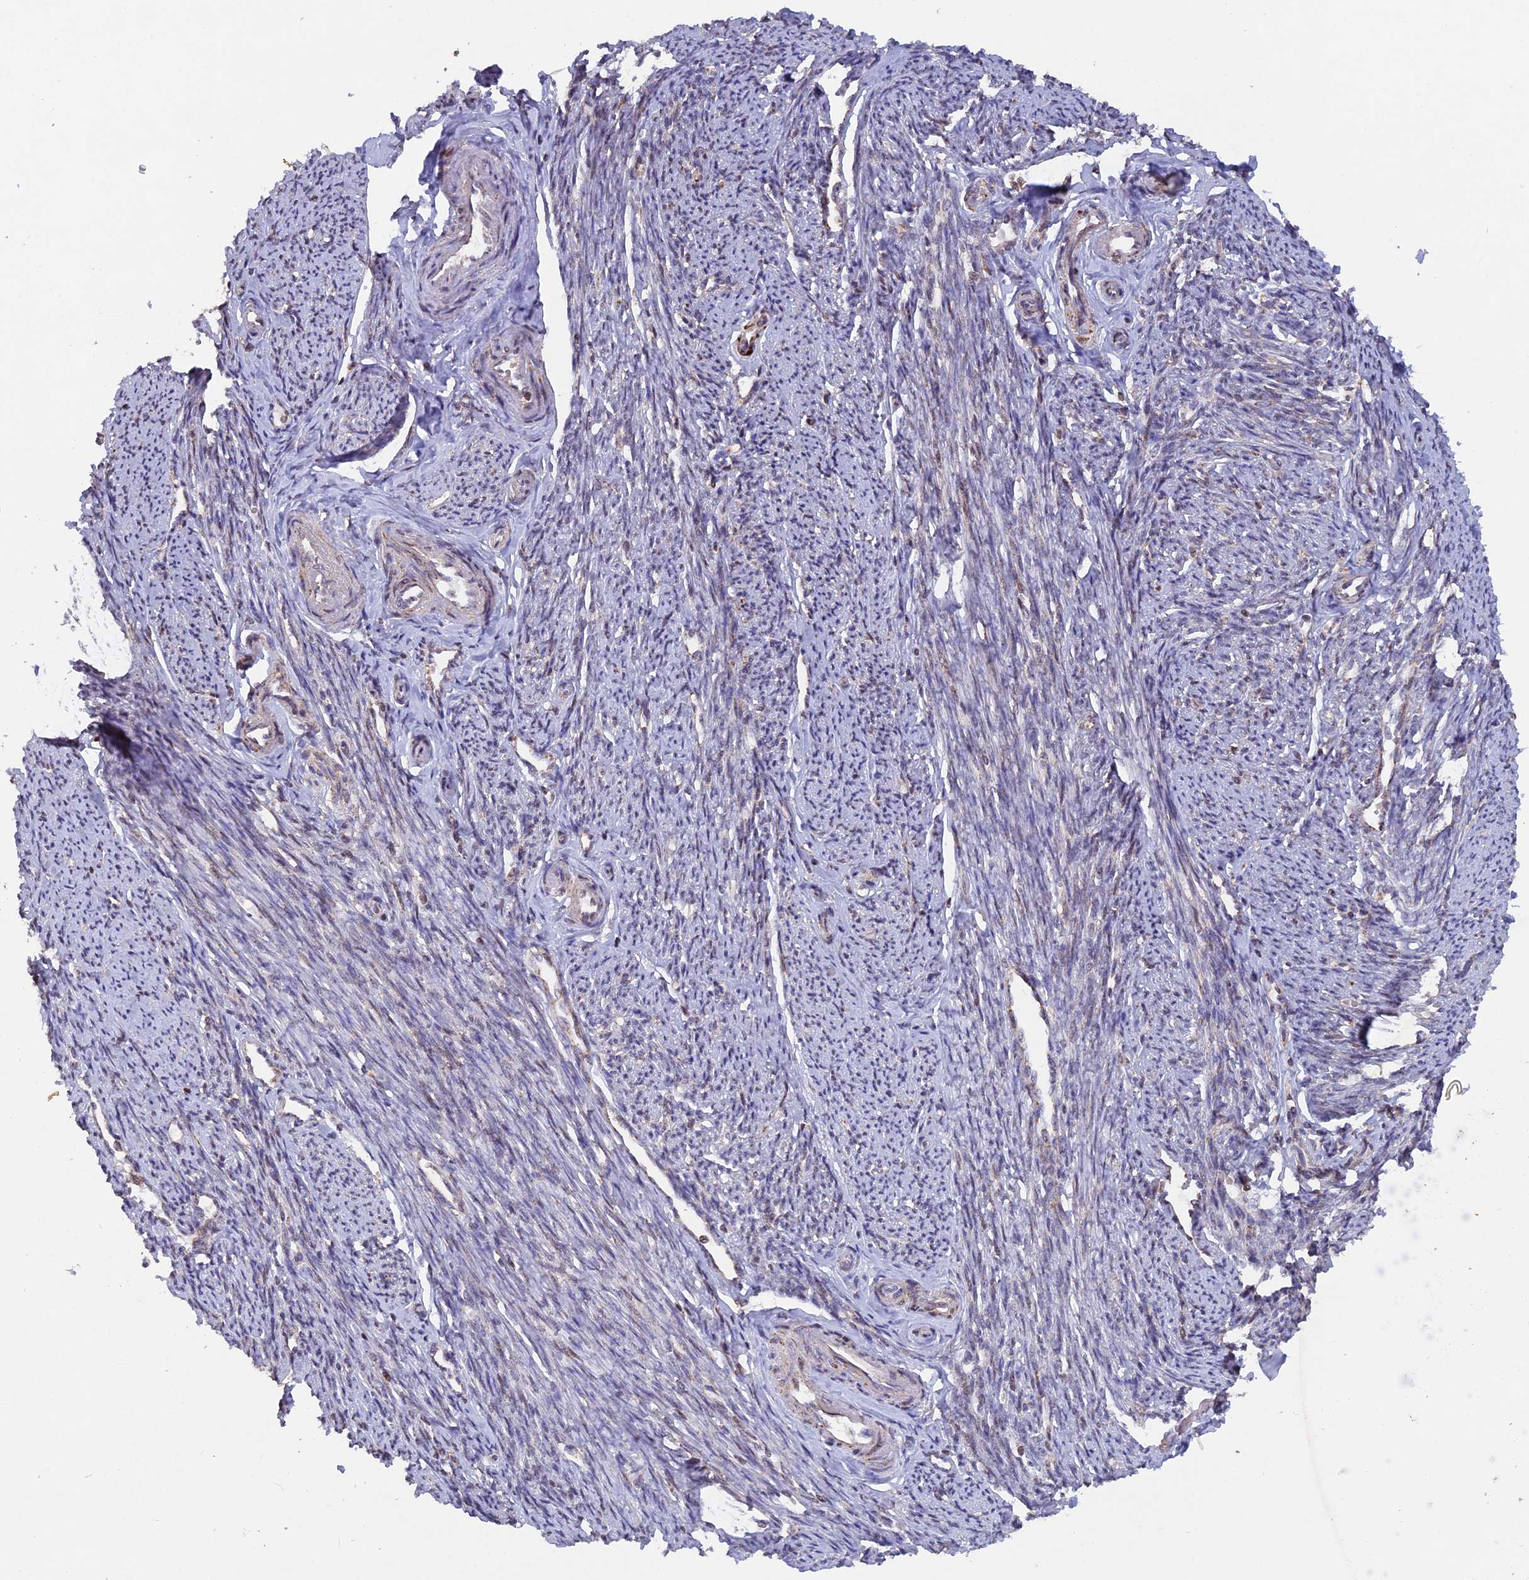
{"staining": {"intensity": "weak", "quantity": "25%-75%", "location": "cytoplasmic/membranous"}, "tissue": "smooth muscle", "cell_type": "Smooth muscle cells", "image_type": "normal", "snomed": [{"axis": "morphology", "description": "Normal tissue, NOS"}, {"axis": "topography", "description": "Smooth muscle"}, {"axis": "topography", "description": "Uterus"}], "caption": "IHC histopathology image of benign smooth muscle stained for a protein (brown), which displays low levels of weak cytoplasmic/membranous staining in approximately 25%-75% of smooth muscle cells.", "gene": "MPV17L", "patient": {"sex": "female", "age": 59}}